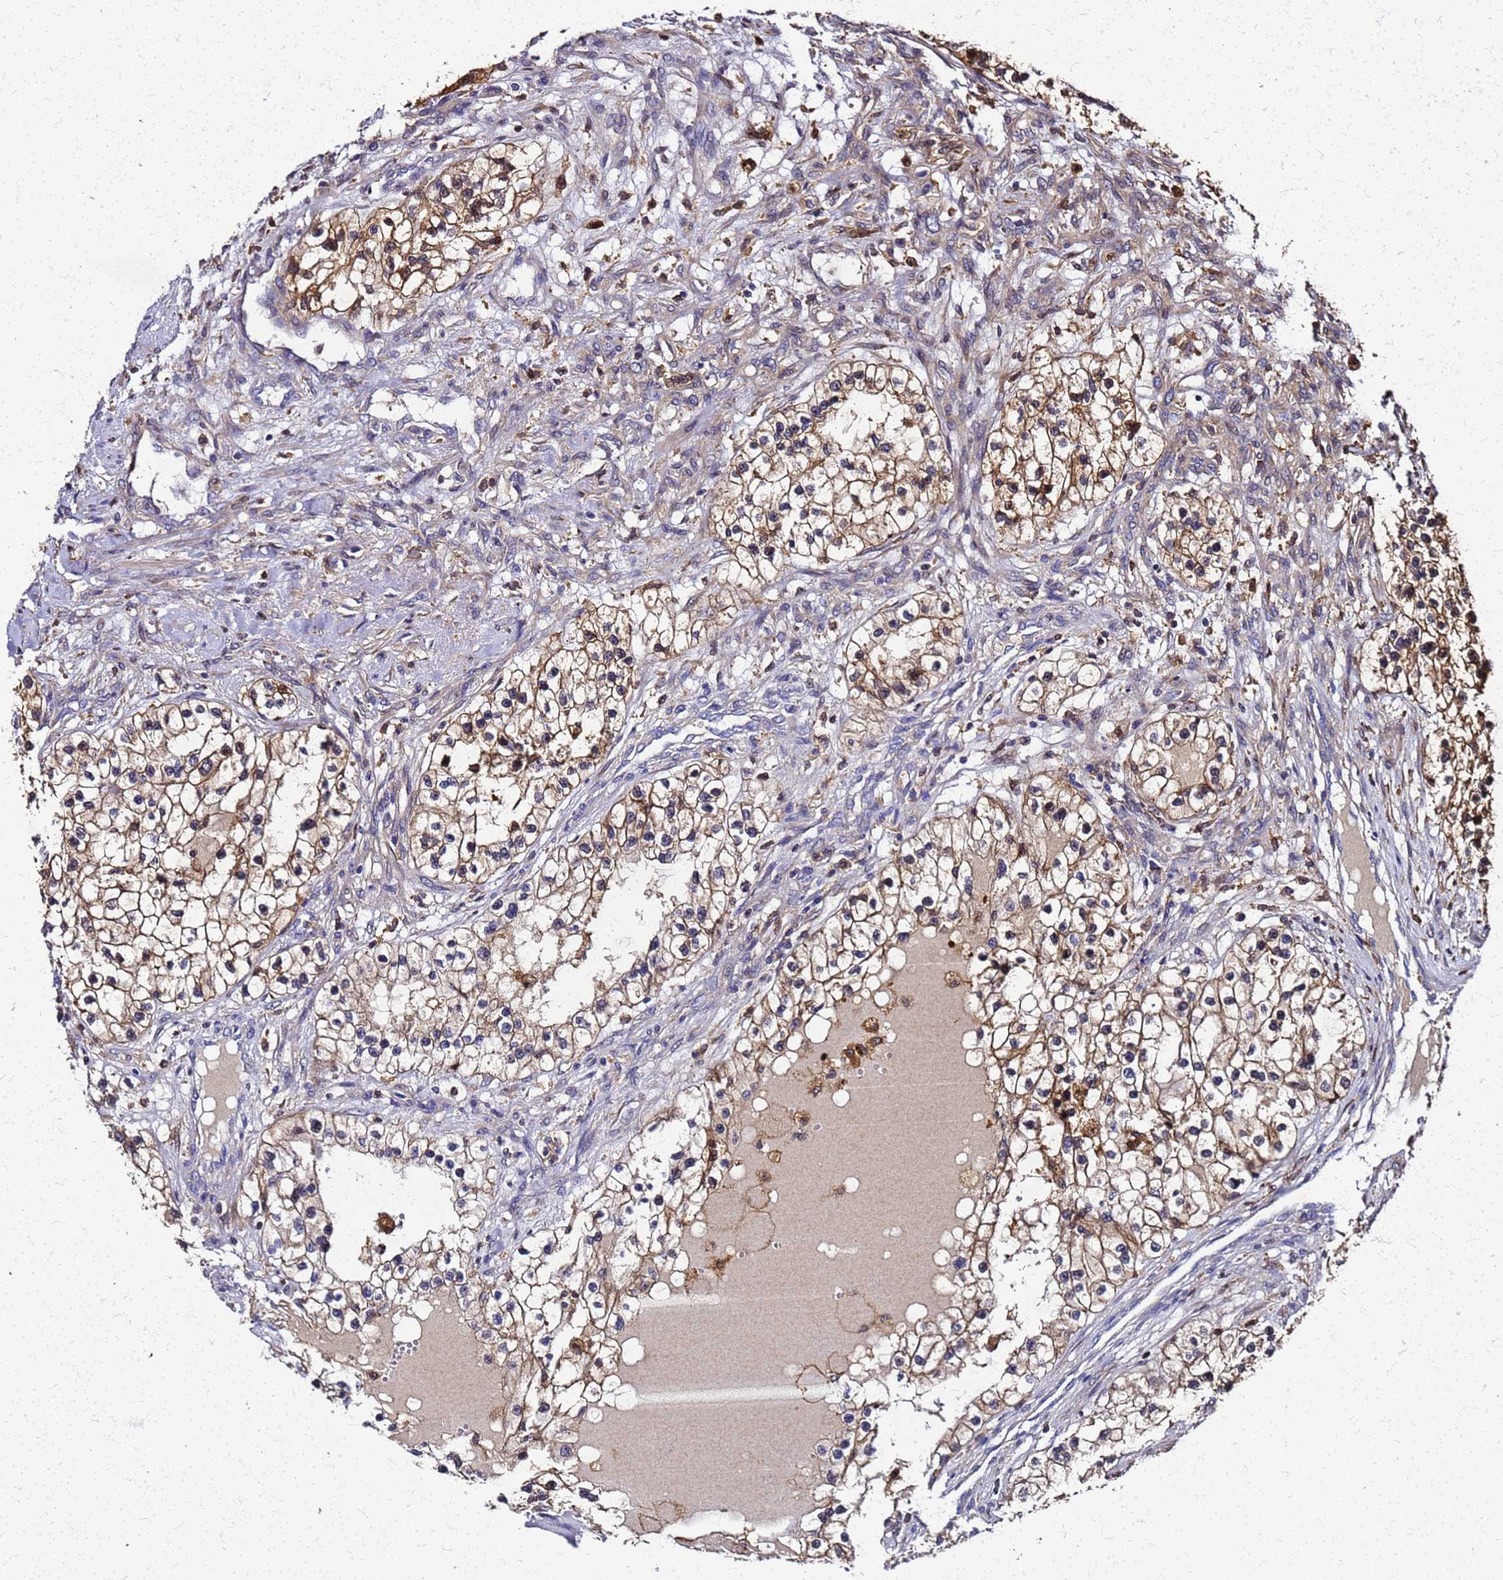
{"staining": {"intensity": "moderate", "quantity": "25%-75%", "location": "cytoplasmic/membranous"}, "tissue": "renal cancer", "cell_type": "Tumor cells", "image_type": "cancer", "snomed": [{"axis": "morphology", "description": "Adenocarcinoma, NOS"}, {"axis": "topography", "description": "Kidney"}], "caption": "IHC histopathology image of human adenocarcinoma (renal) stained for a protein (brown), which reveals medium levels of moderate cytoplasmic/membranous staining in about 25%-75% of tumor cells.", "gene": "S100A11", "patient": {"sex": "female", "age": 57}}